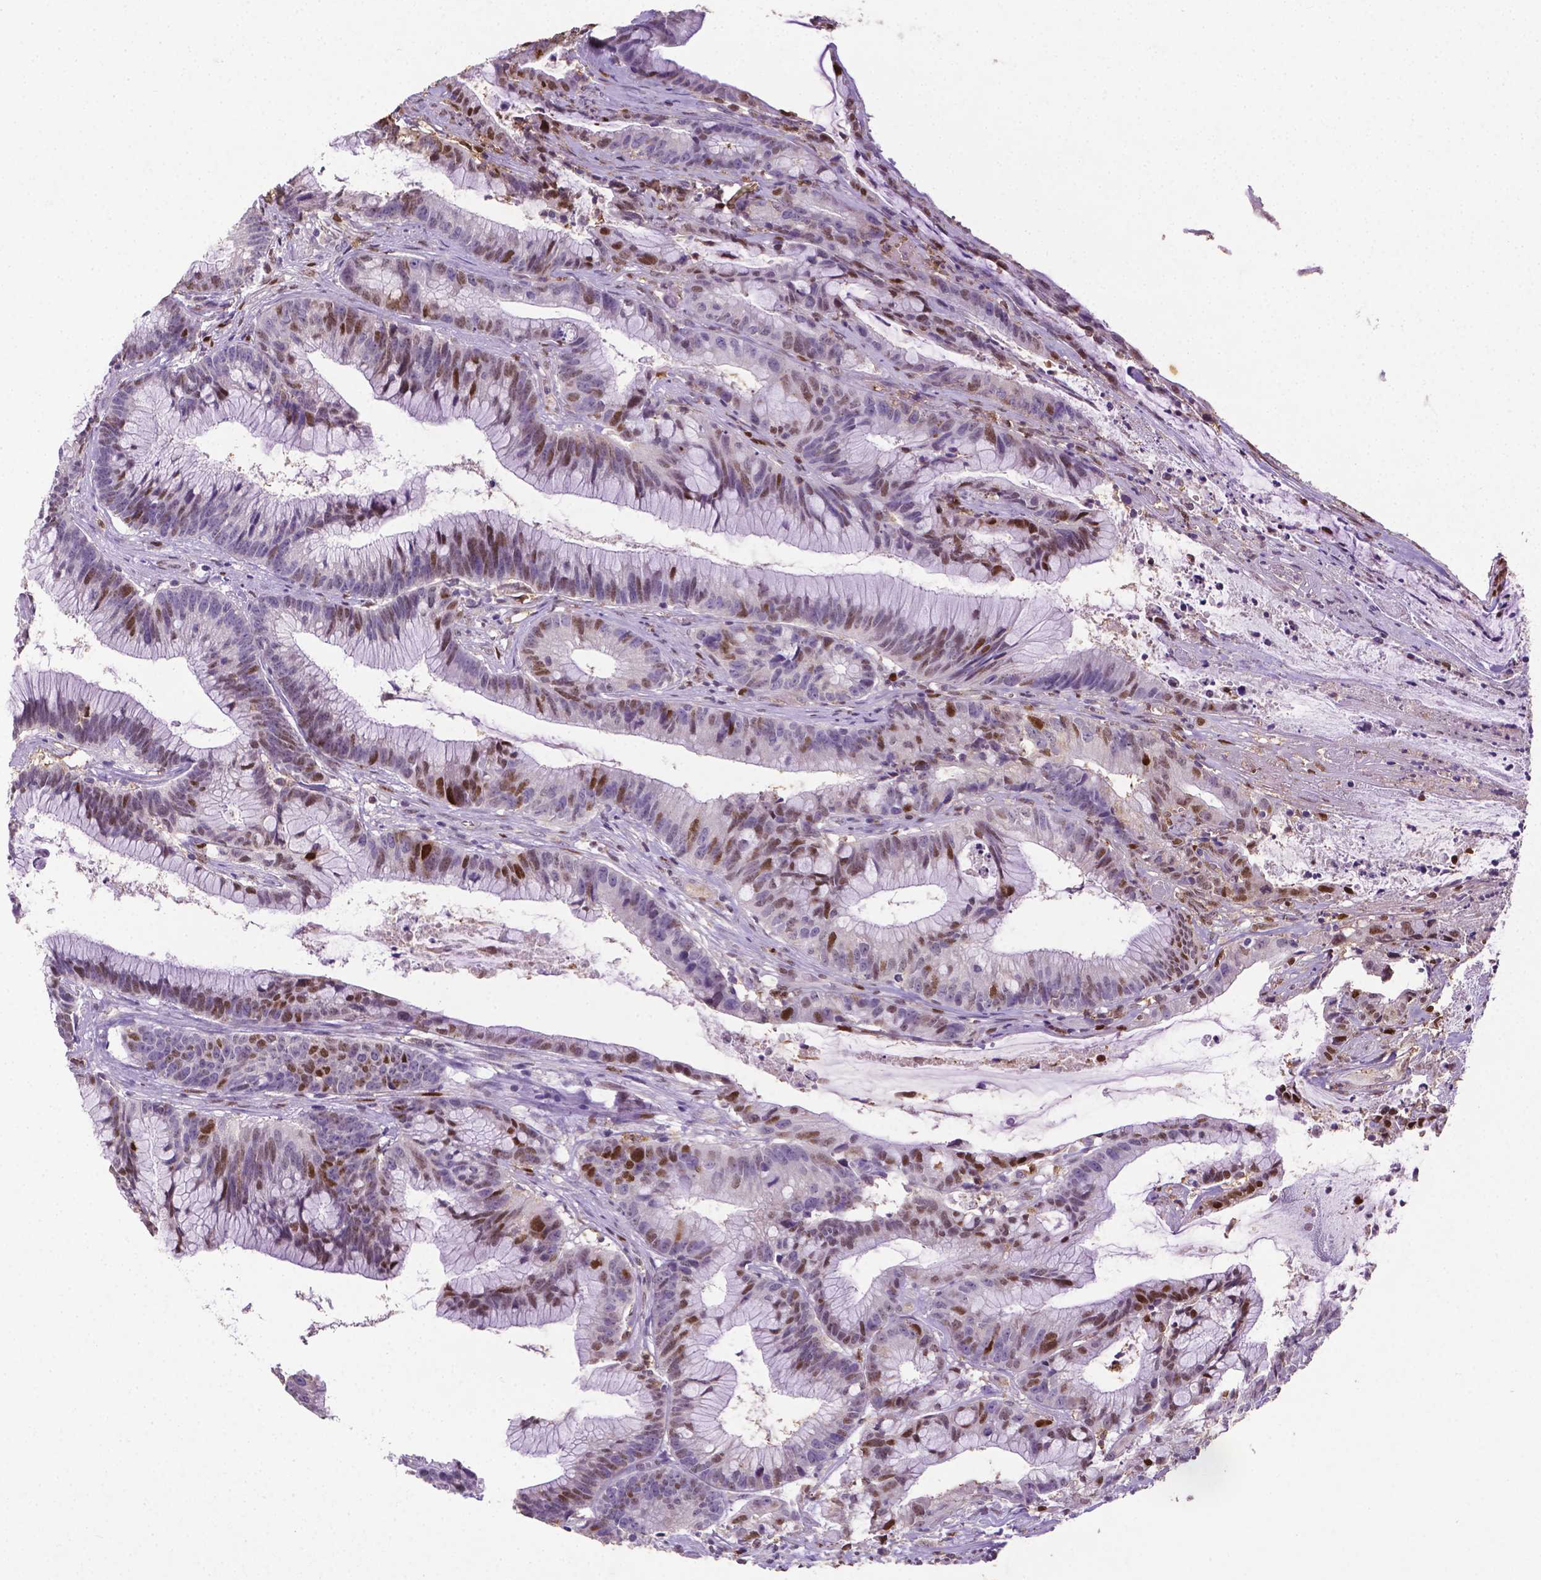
{"staining": {"intensity": "moderate", "quantity": ">75%", "location": "nuclear"}, "tissue": "colorectal cancer", "cell_type": "Tumor cells", "image_type": "cancer", "snomed": [{"axis": "morphology", "description": "Adenocarcinoma, NOS"}, {"axis": "topography", "description": "Colon"}], "caption": "Moderate nuclear staining is seen in about >75% of tumor cells in colorectal cancer (adenocarcinoma).", "gene": "CDKN1A", "patient": {"sex": "female", "age": 78}}